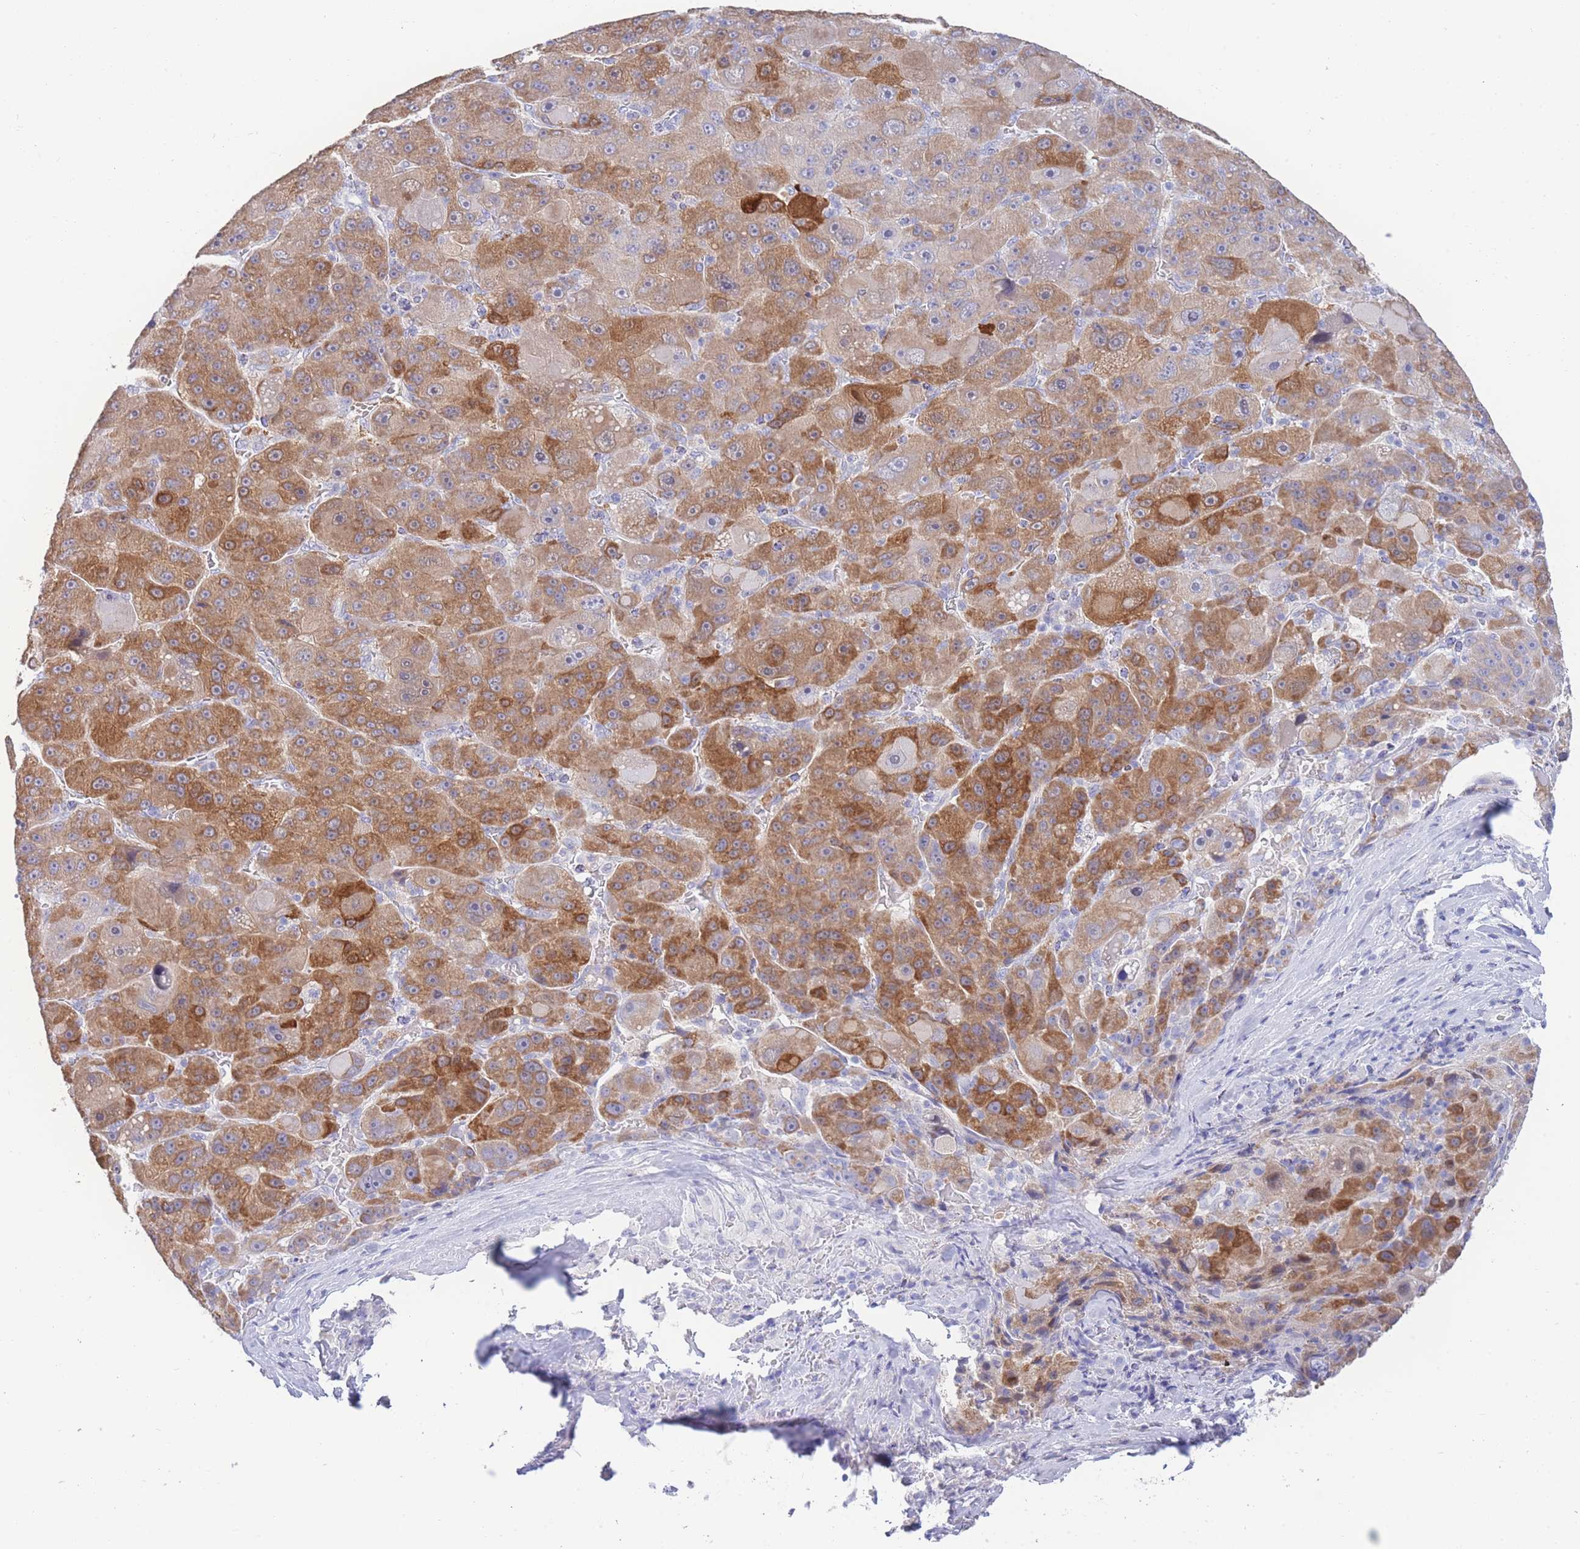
{"staining": {"intensity": "moderate", "quantity": ">75%", "location": "cytoplasmic/membranous"}, "tissue": "liver cancer", "cell_type": "Tumor cells", "image_type": "cancer", "snomed": [{"axis": "morphology", "description": "Carcinoma, Hepatocellular, NOS"}, {"axis": "topography", "description": "Liver"}], "caption": "Liver hepatocellular carcinoma stained for a protein (brown) shows moderate cytoplasmic/membranous positive positivity in about >75% of tumor cells.", "gene": "LRRC37A", "patient": {"sex": "male", "age": 76}}